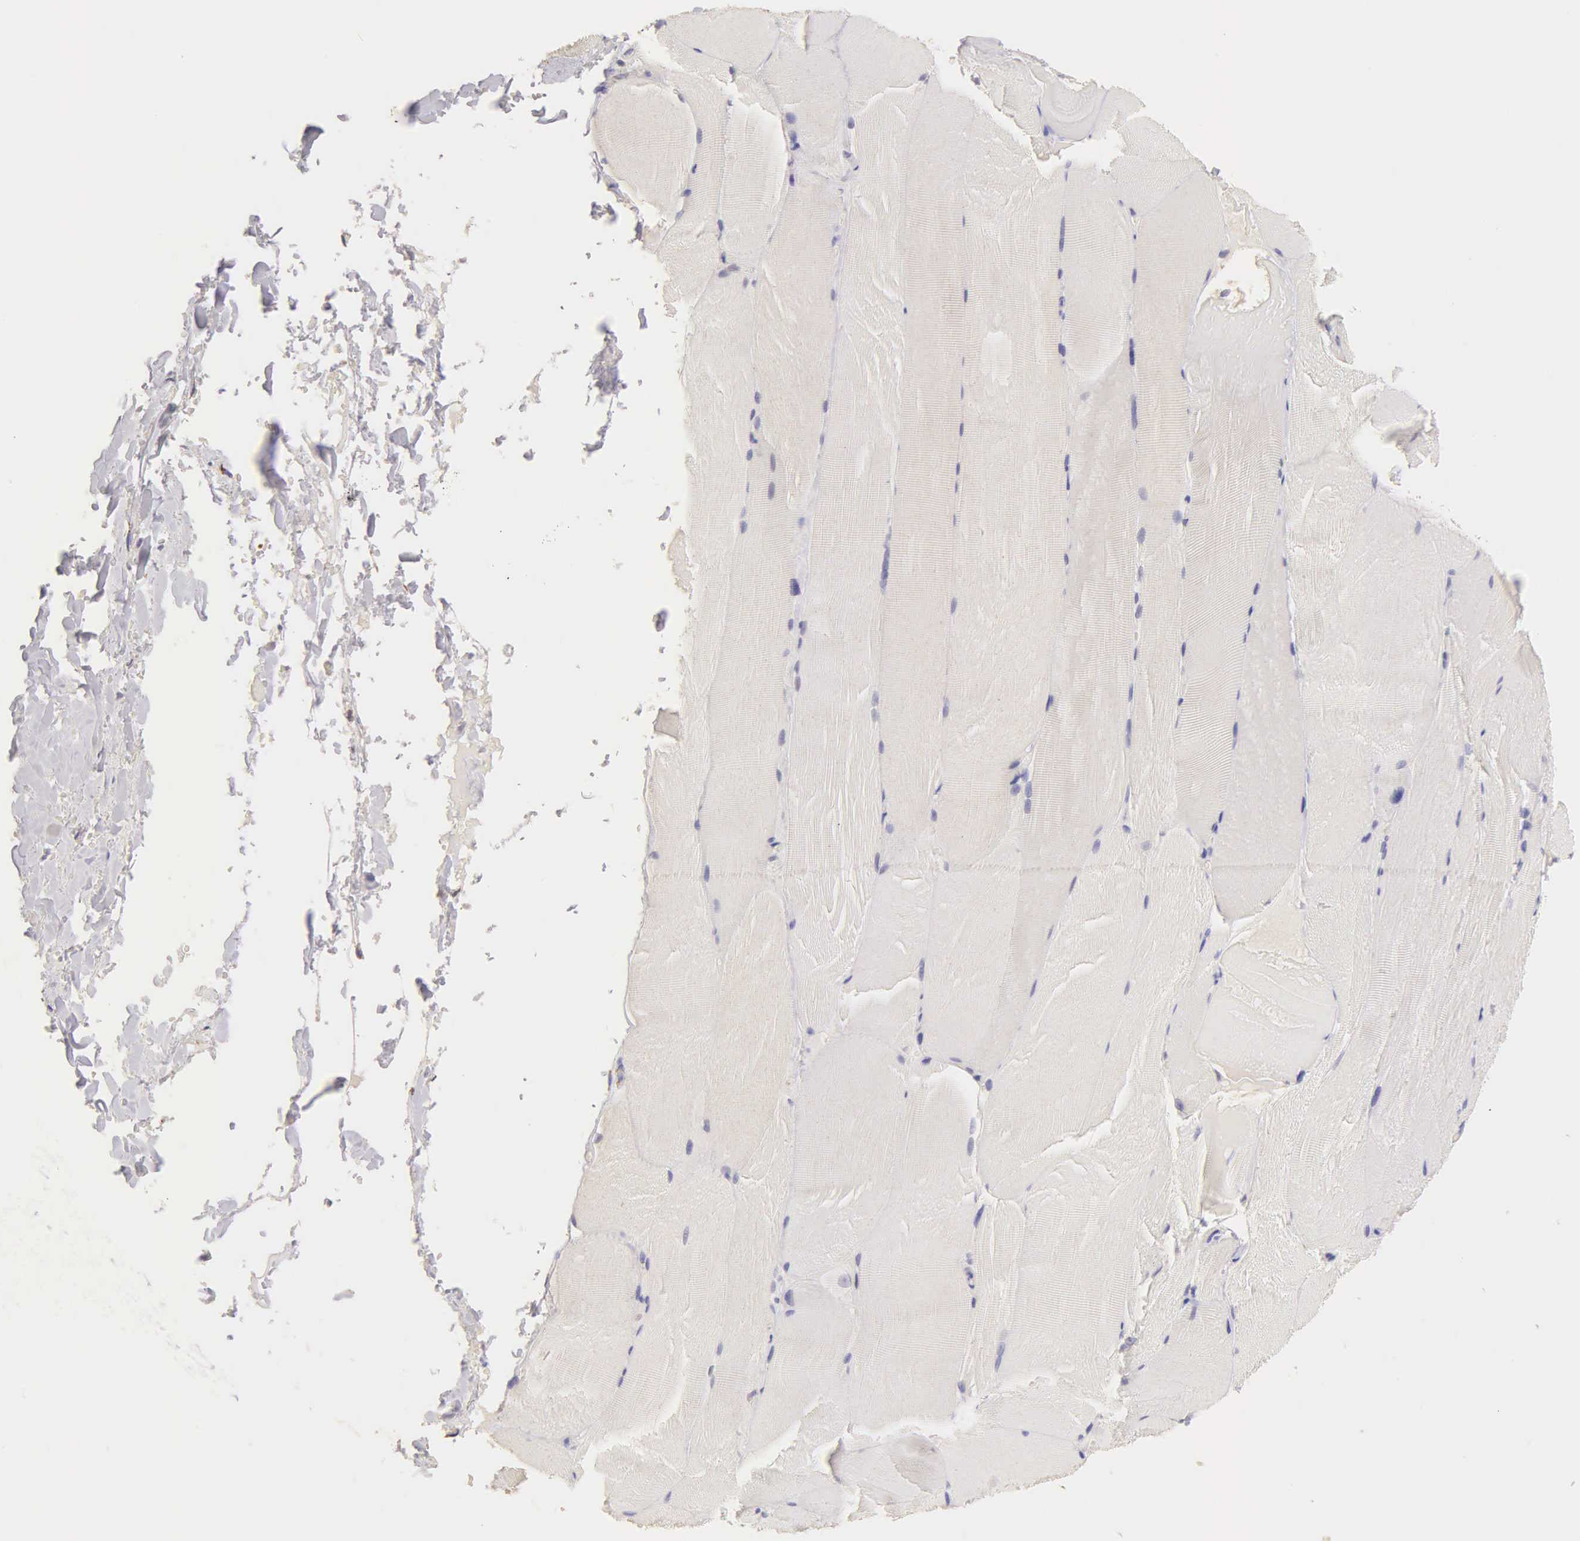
{"staining": {"intensity": "negative", "quantity": "none", "location": "none"}, "tissue": "skeletal muscle", "cell_type": "Myocytes", "image_type": "normal", "snomed": [{"axis": "morphology", "description": "Normal tissue, NOS"}, {"axis": "topography", "description": "Skeletal muscle"}], "caption": "Immunohistochemistry (IHC) of benign human skeletal muscle shows no expression in myocytes.", "gene": "ESR1", "patient": {"sex": "male", "age": 71}}